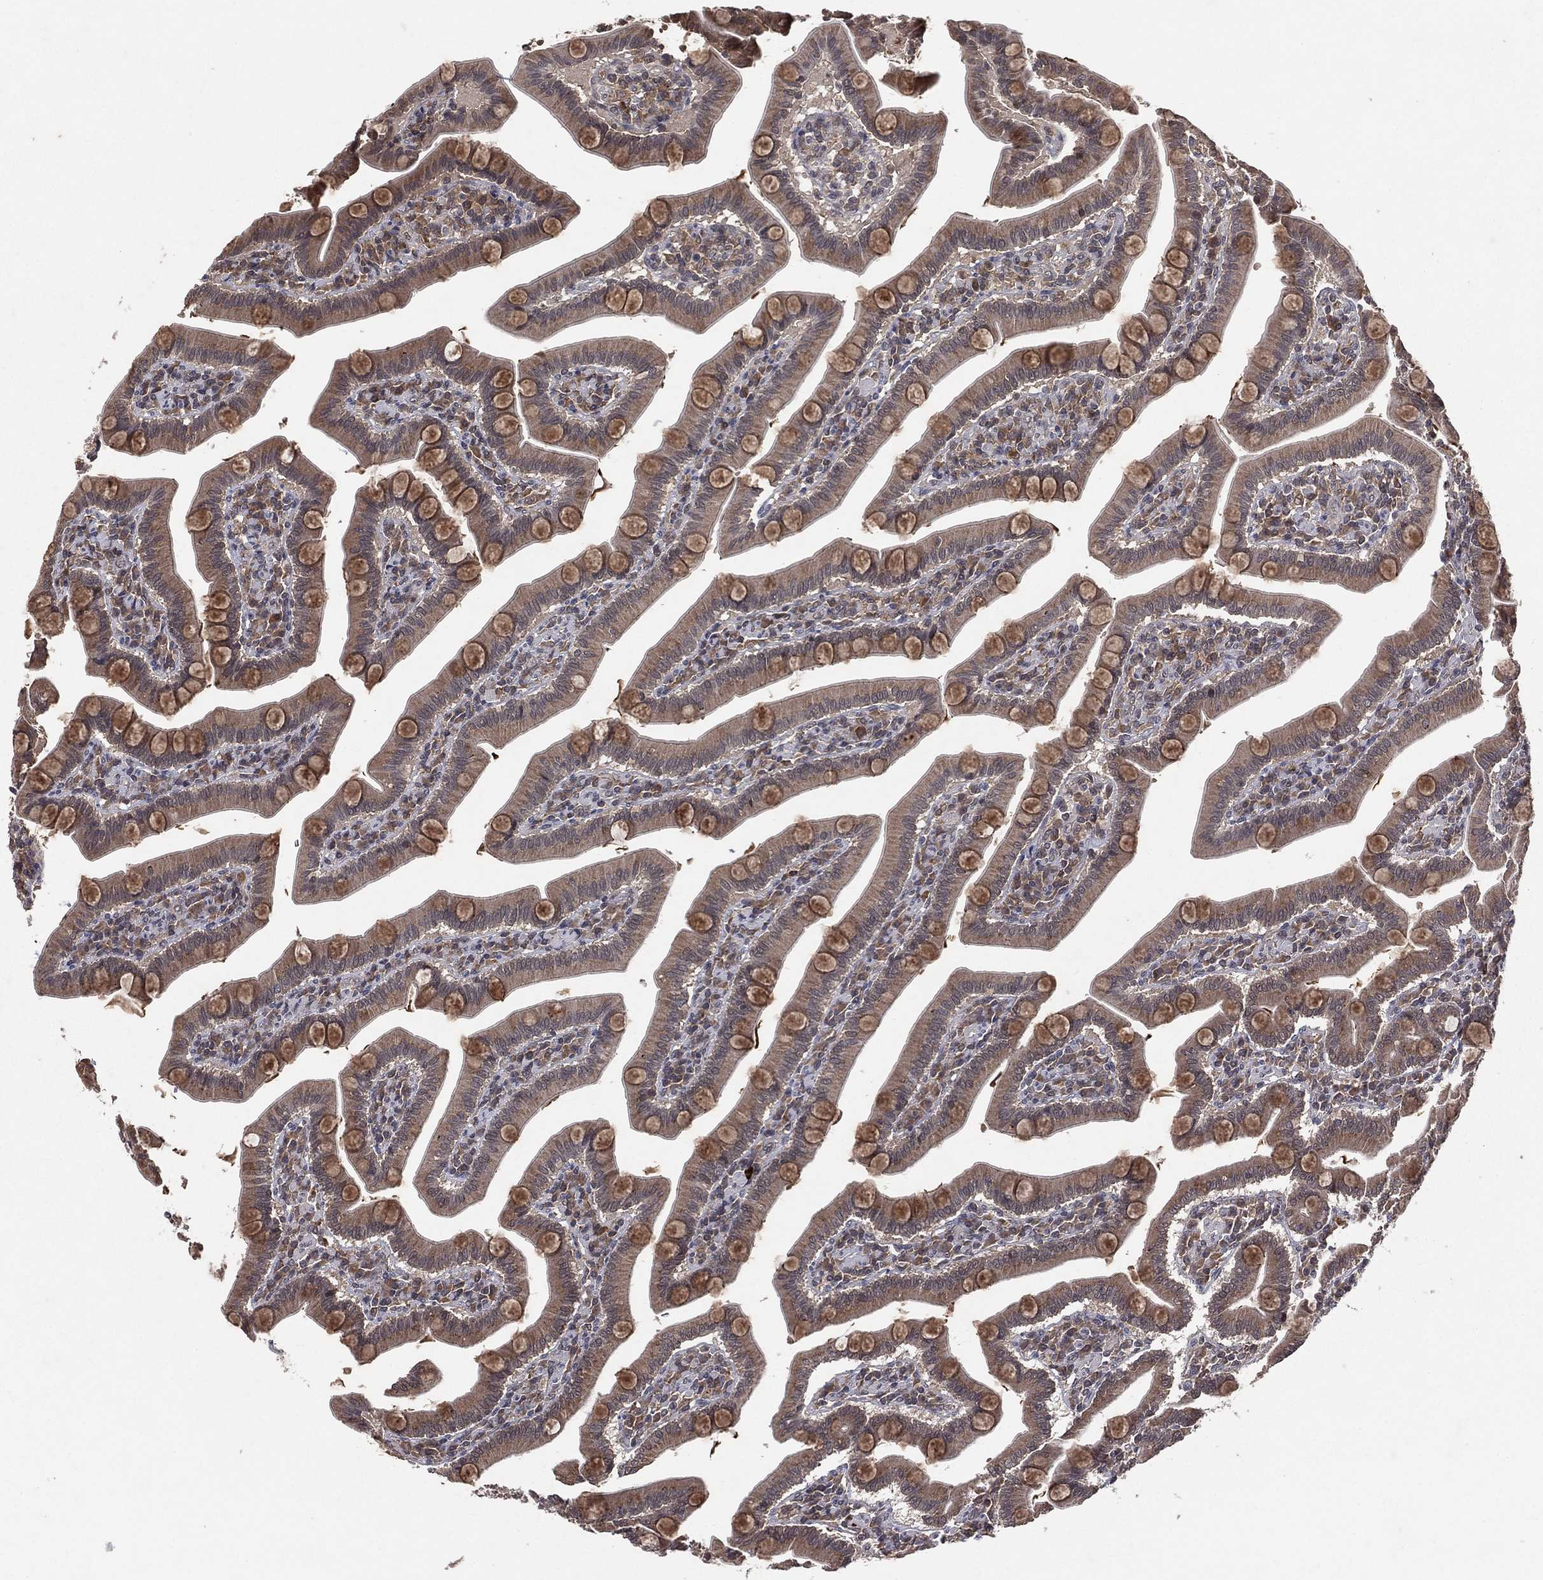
{"staining": {"intensity": "strong", "quantity": "<25%", "location": "cytoplasmic/membranous"}, "tissue": "small intestine", "cell_type": "Glandular cells", "image_type": "normal", "snomed": [{"axis": "morphology", "description": "Normal tissue, NOS"}, {"axis": "topography", "description": "Small intestine"}], "caption": "High-power microscopy captured an immunohistochemistry image of benign small intestine, revealing strong cytoplasmic/membranous staining in approximately <25% of glandular cells. Using DAB (3,3'-diaminobenzidine) (brown) and hematoxylin (blue) stains, captured at high magnification using brightfield microscopy.", "gene": "ATG4B", "patient": {"sex": "male", "age": 66}}